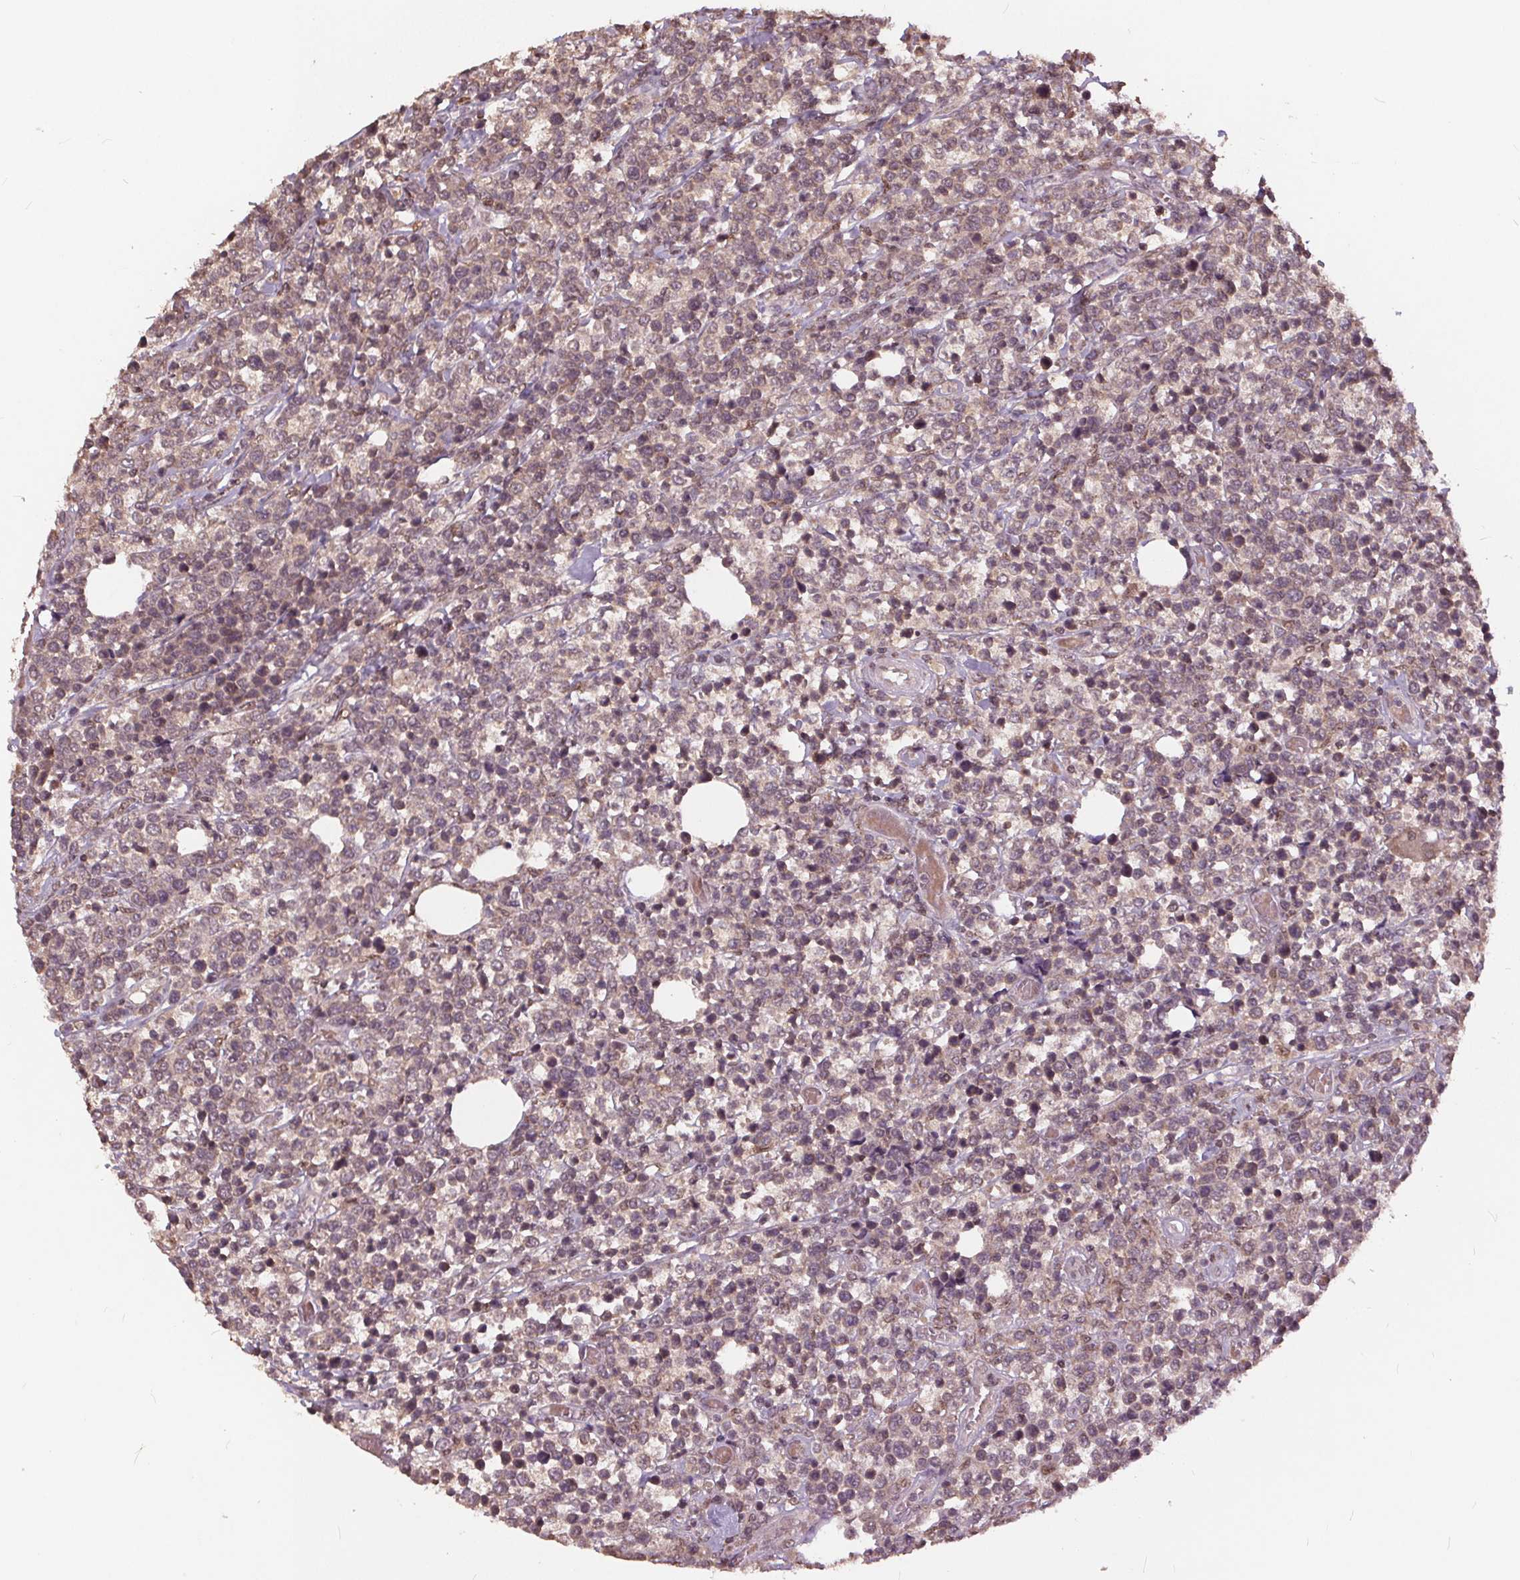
{"staining": {"intensity": "weak", "quantity": "<25%", "location": "nuclear"}, "tissue": "lymphoma", "cell_type": "Tumor cells", "image_type": "cancer", "snomed": [{"axis": "morphology", "description": "Malignant lymphoma, non-Hodgkin's type, High grade"}, {"axis": "topography", "description": "Soft tissue"}], "caption": "Tumor cells show no significant positivity in lymphoma.", "gene": "HIF1AN", "patient": {"sex": "female", "age": 56}}